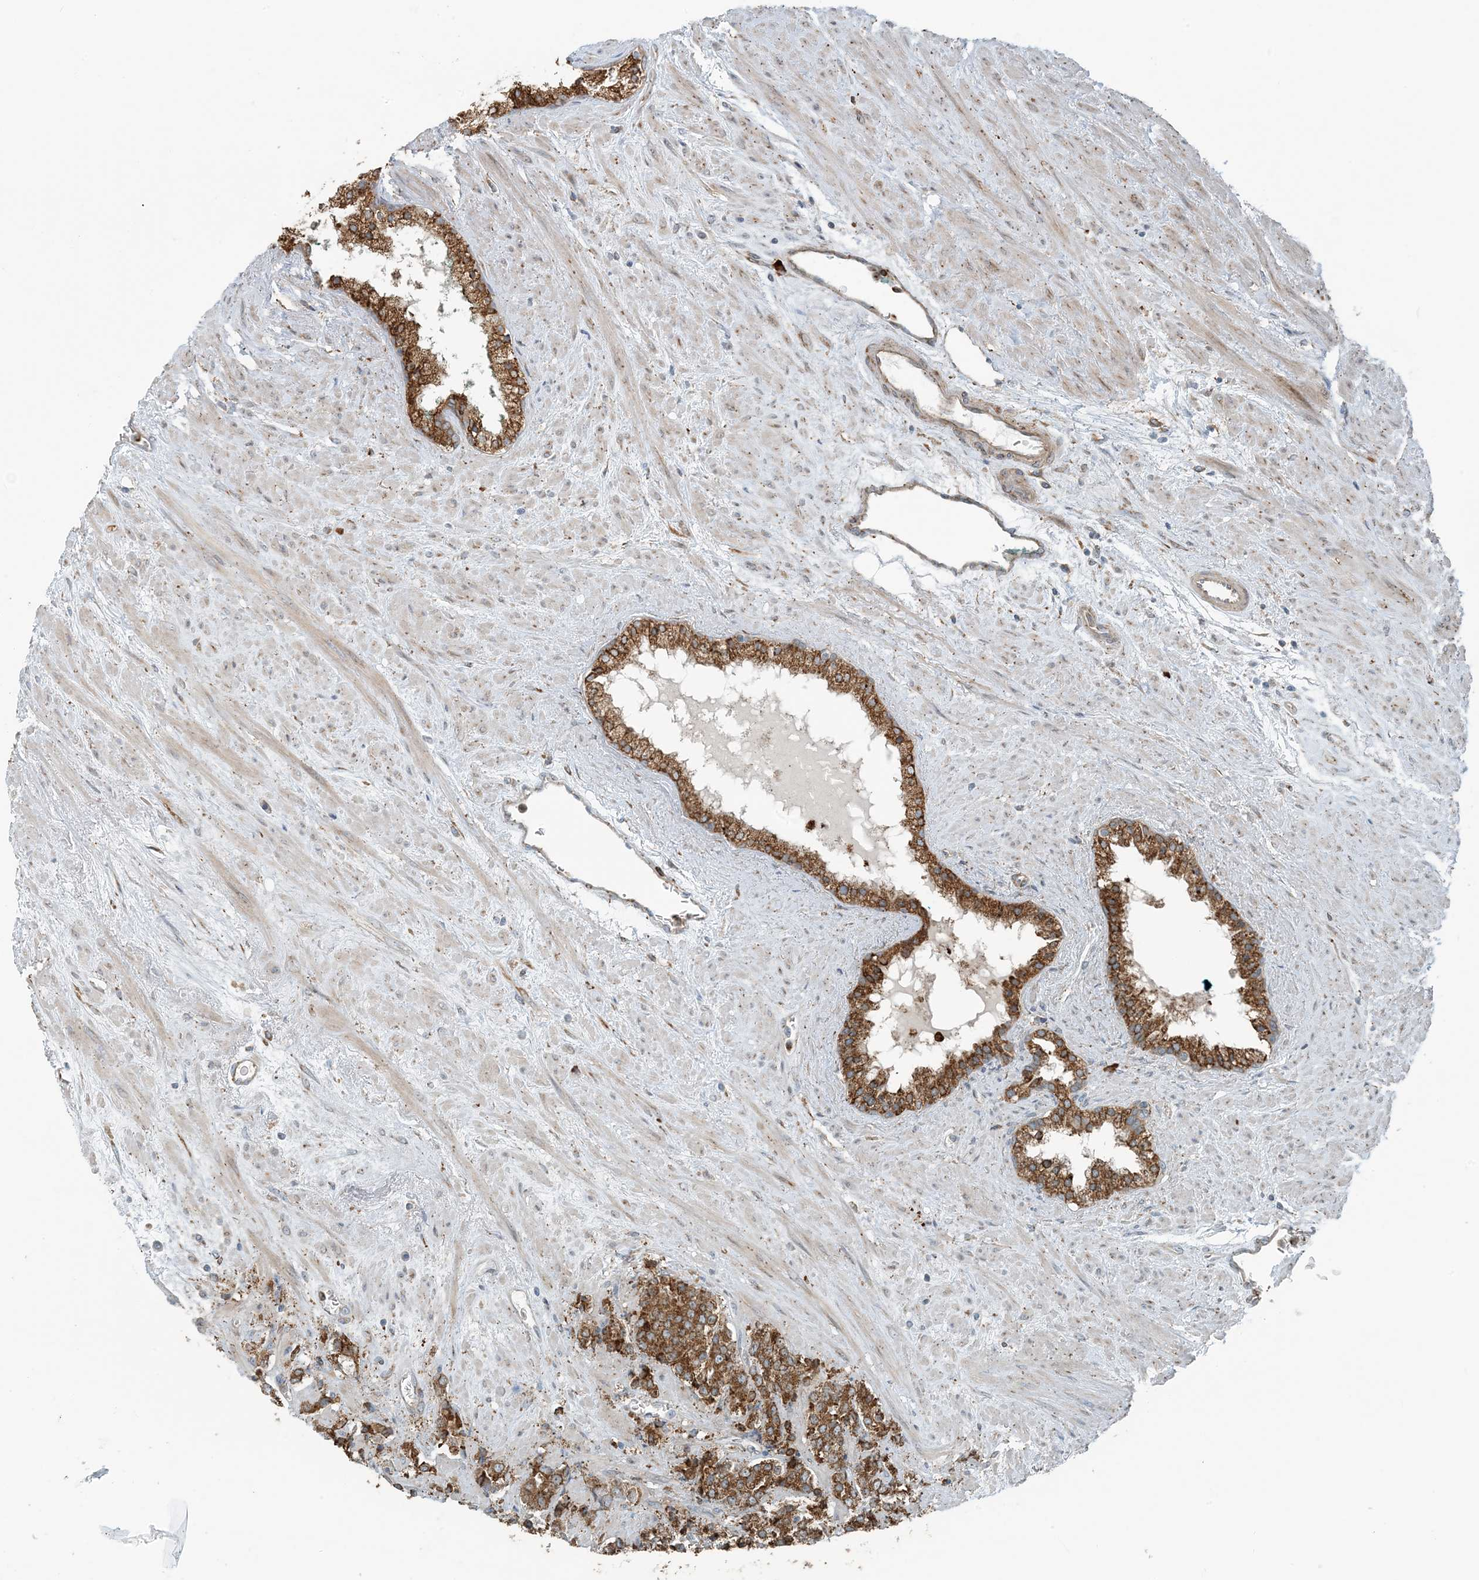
{"staining": {"intensity": "strong", "quantity": ">75%", "location": "cytoplasmic/membranous"}, "tissue": "prostate cancer", "cell_type": "Tumor cells", "image_type": "cancer", "snomed": [{"axis": "morphology", "description": "Adenocarcinoma, High grade"}, {"axis": "topography", "description": "Prostate"}], "caption": "An IHC photomicrograph of neoplastic tissue is shown. Protein staining in brown shows strong cytoplasmic/membranous positivity in prostate cancer (adenocarcinoma (high-grade)) within tumor cells.", "gene": "CERKL", "patient": {"sex": "male", "age": 71}}